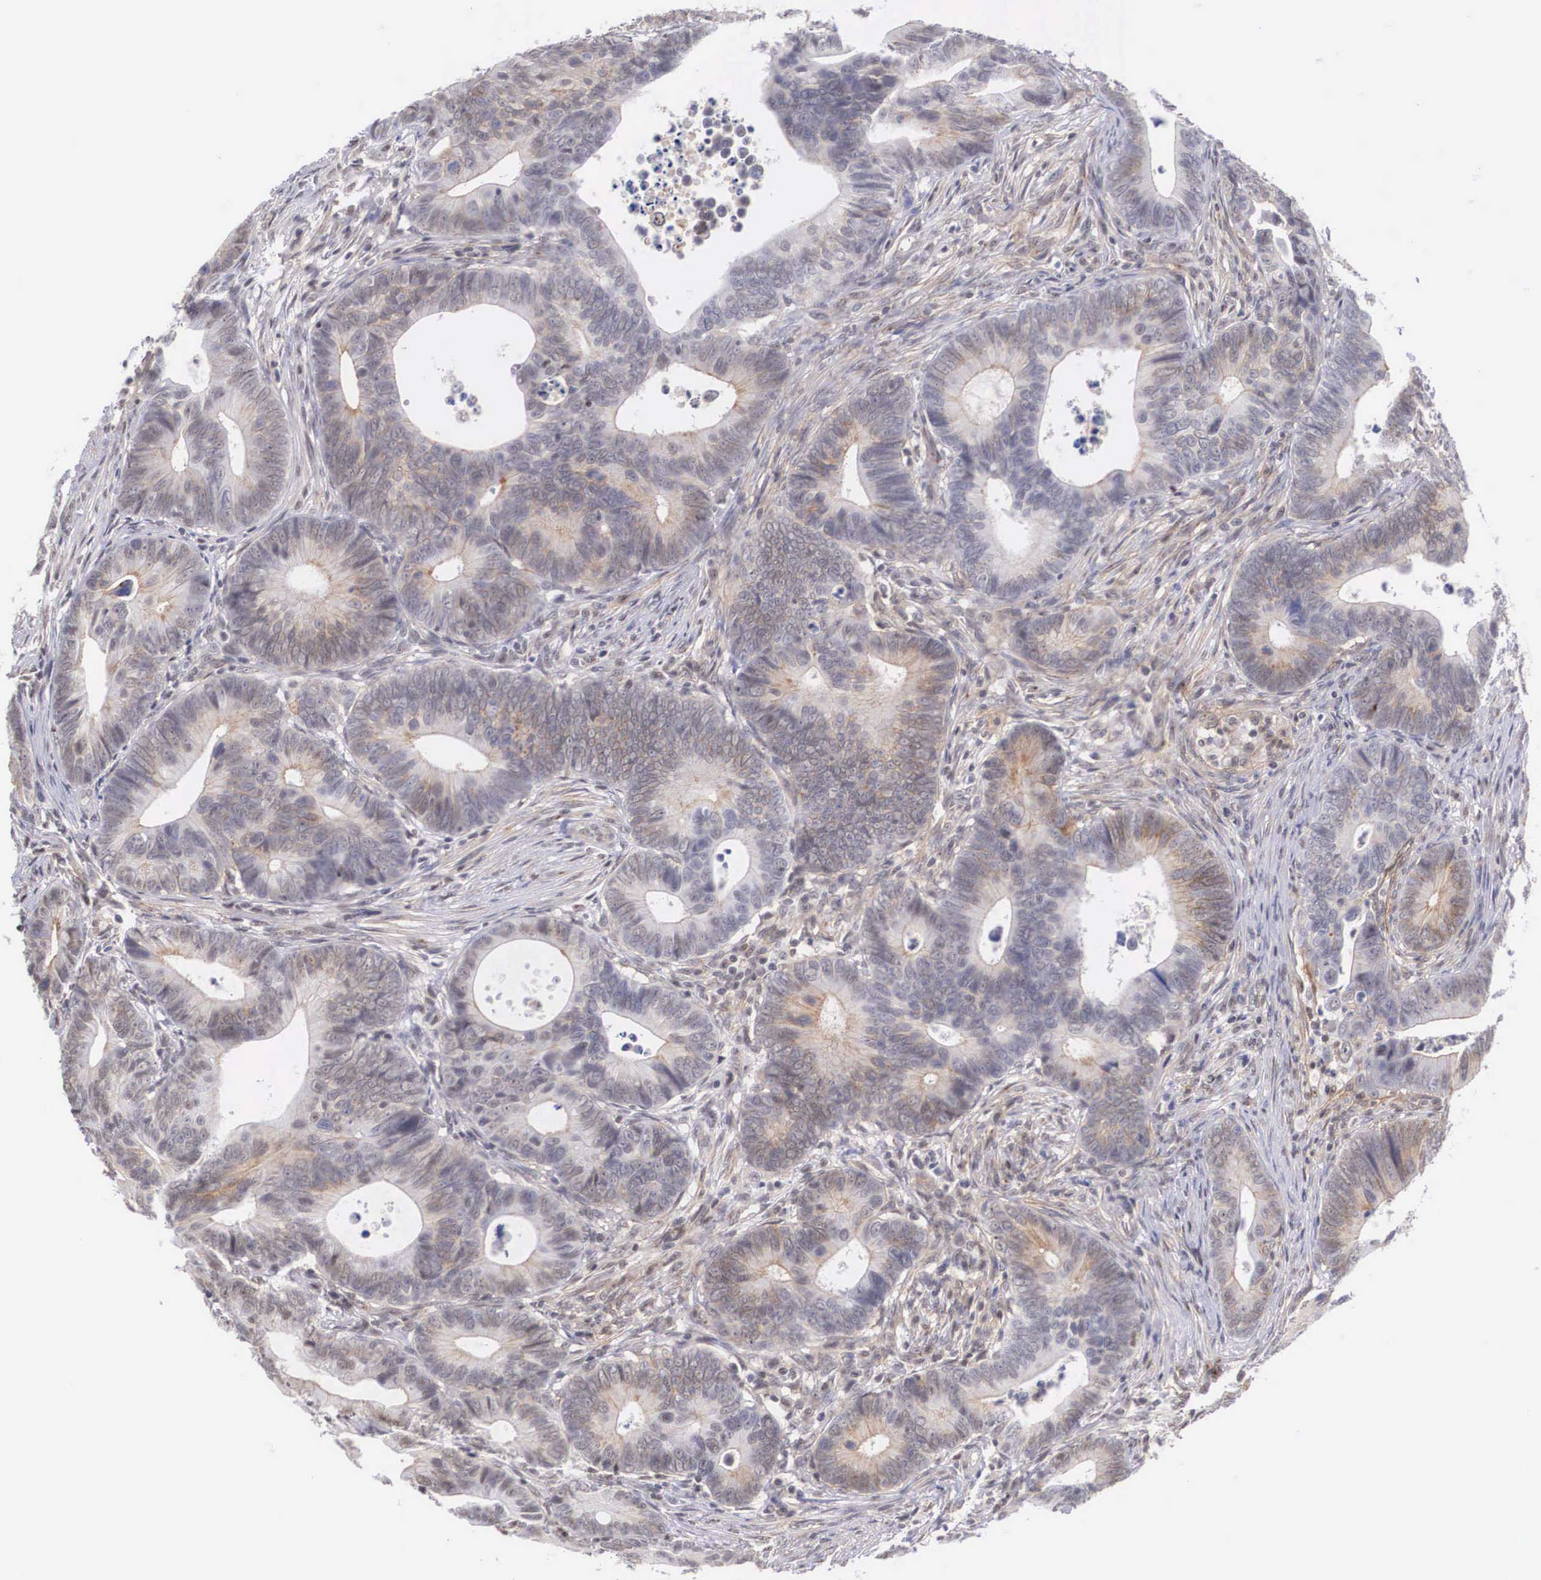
{"staining": {"intensity": "weak", "quantity": "25%-75%", "location": "cytoplasmic/membranous"}, "tissue": "colorectal cancer", "cell_type": "Tumor cells", "image_type": "cancer", "snomed": [{"axis": "morphology", "description": "Adenocarcinoma, NOS"}, {"axis": "topography", "description": "Colon"}], "caption": "Weak cytoplasmic/membranous positivity is seen in approximately 25%-75% of tumor cells in colorectal adenocarcinoma.", "gene": "NR4A2", "patient": {"sex": "female", "age": 78}}